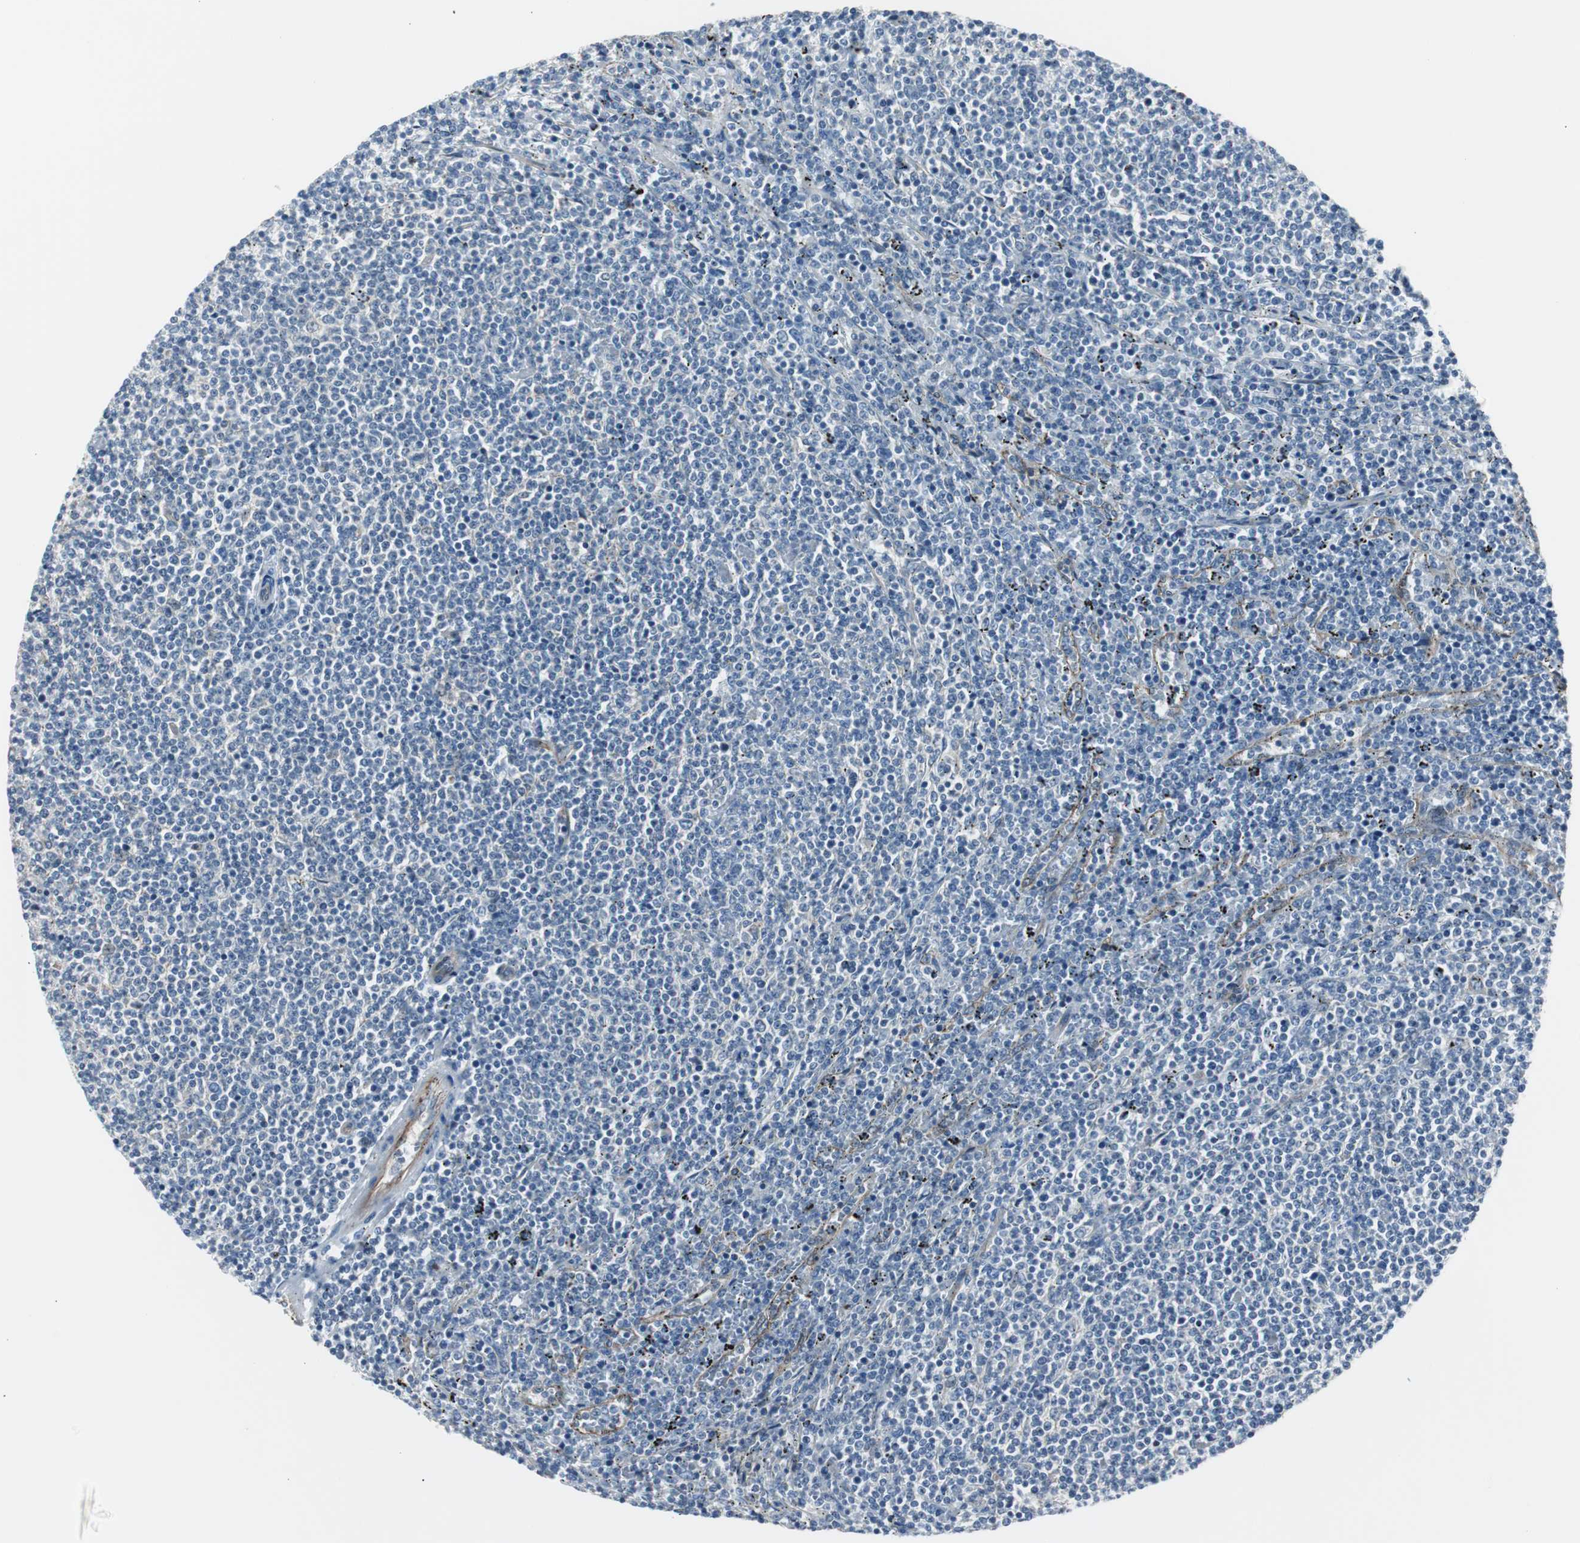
{"staining": {"intensity": "negative", "quantity": "none", "location": "none"}, "tissue": "lymphoma", "cell_type": "Tumor cells", "image_type": "cancer", "snomed": [{"axis": "morphology", "description": "Malignant lymphoma, non-Hodgkin's type, Low grade"}, {"axis": "topography", "description": "Spleen"}], "caption": "Protein analysis of low-grade malignant lymphoma, non-Hodgkin's type displays no significant expression in tumor cells.", "gene": "STXBP4", "patient": {"sex": "female", "age": 50}}